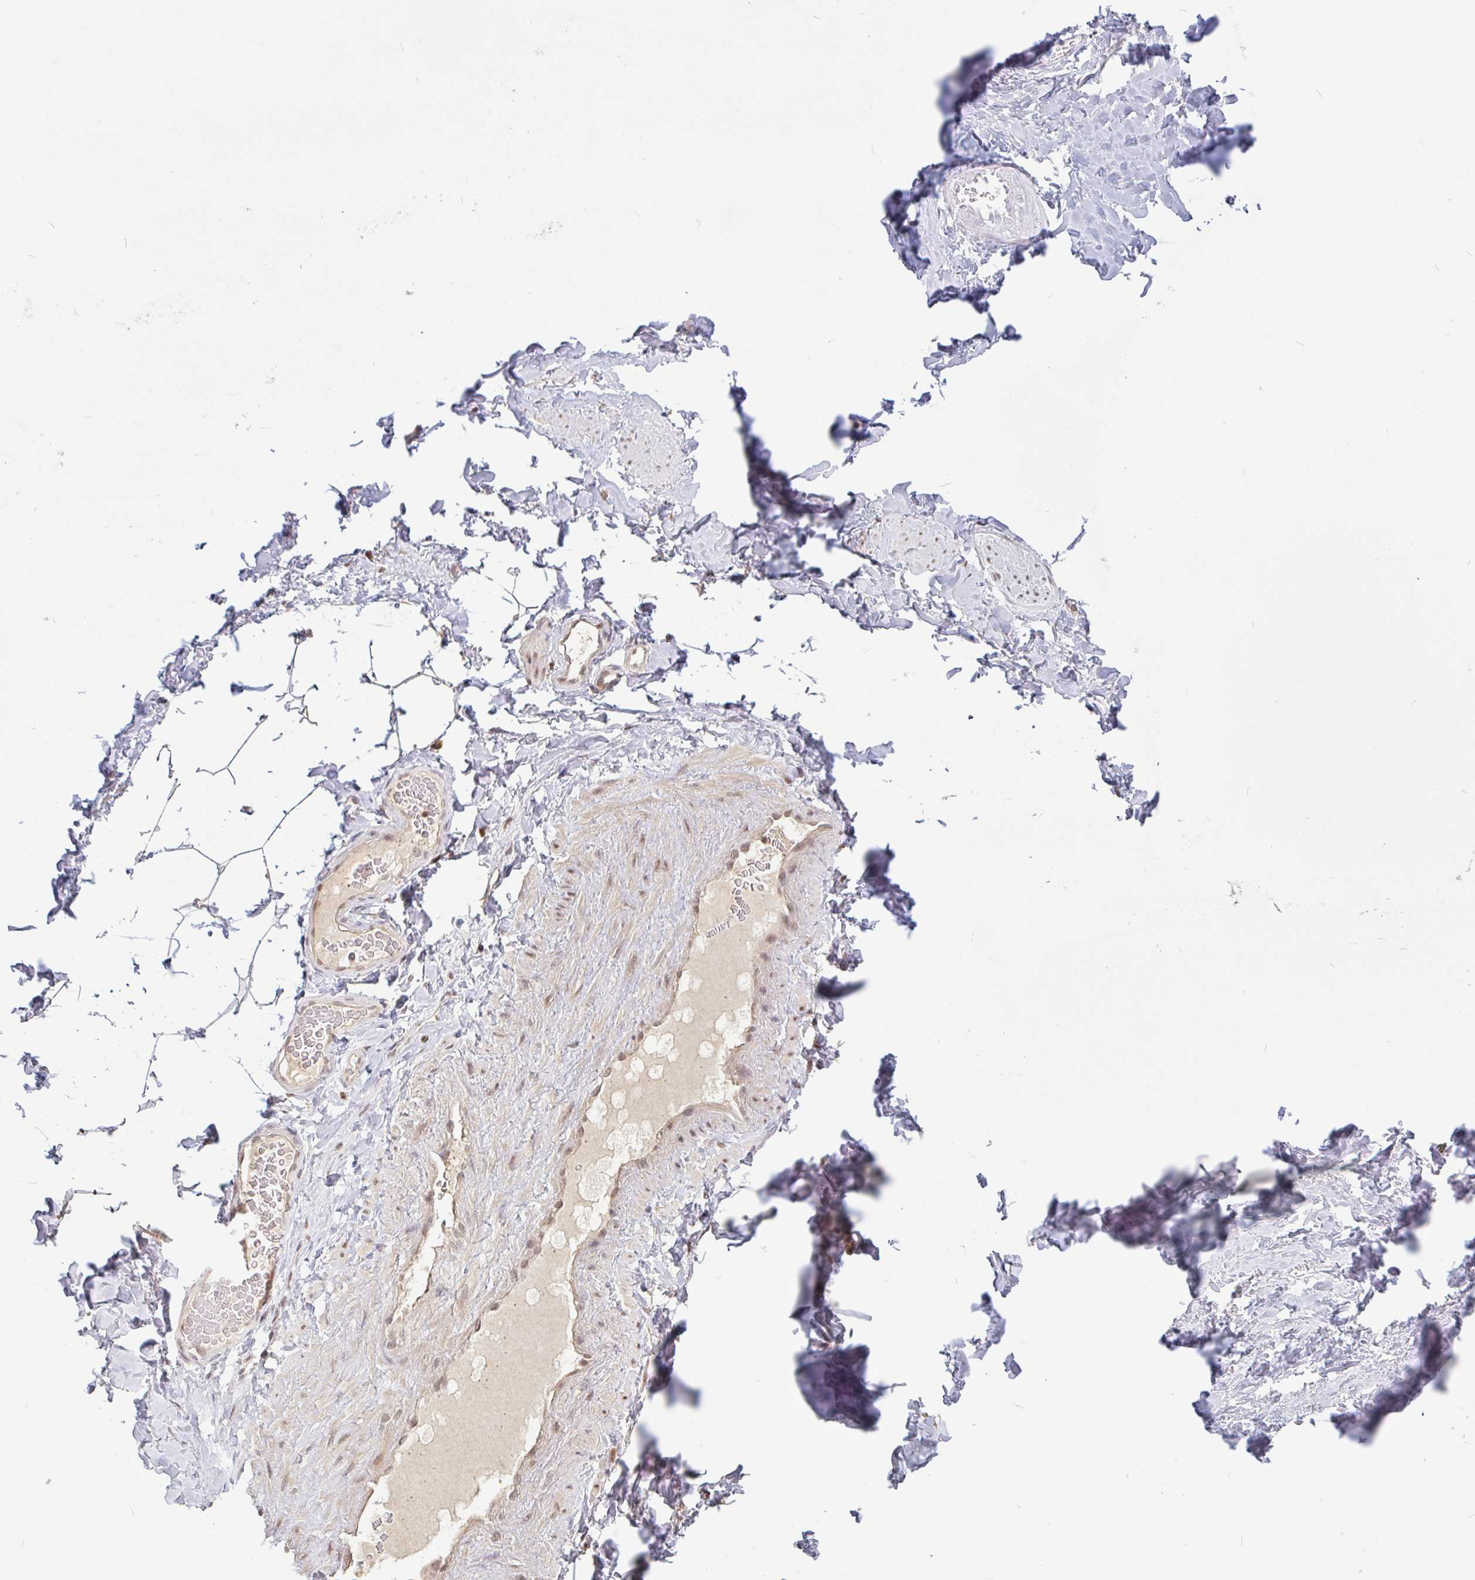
{"staining": {"intensity": "negative", "quantity": "none", "location": "none"}, "tissue": "adipose tissue", "cell_type": "Adipocytes", "image_type": "normal", "snomed": [{"axis": "morphology", "description": "Normal tissue, NOS"}, {"axis": "topography", "description": "Vascular tissue"}, {"axis": "topography", "description": "Peripheral nerve tissue"}], "caption": "This is an immunohistochemistry (IHC) histopathology image of benign adipose tissue. There is no staining in adipocytes.", "gene": "DR1", "patient": {"sex": "male", "age": 41}}